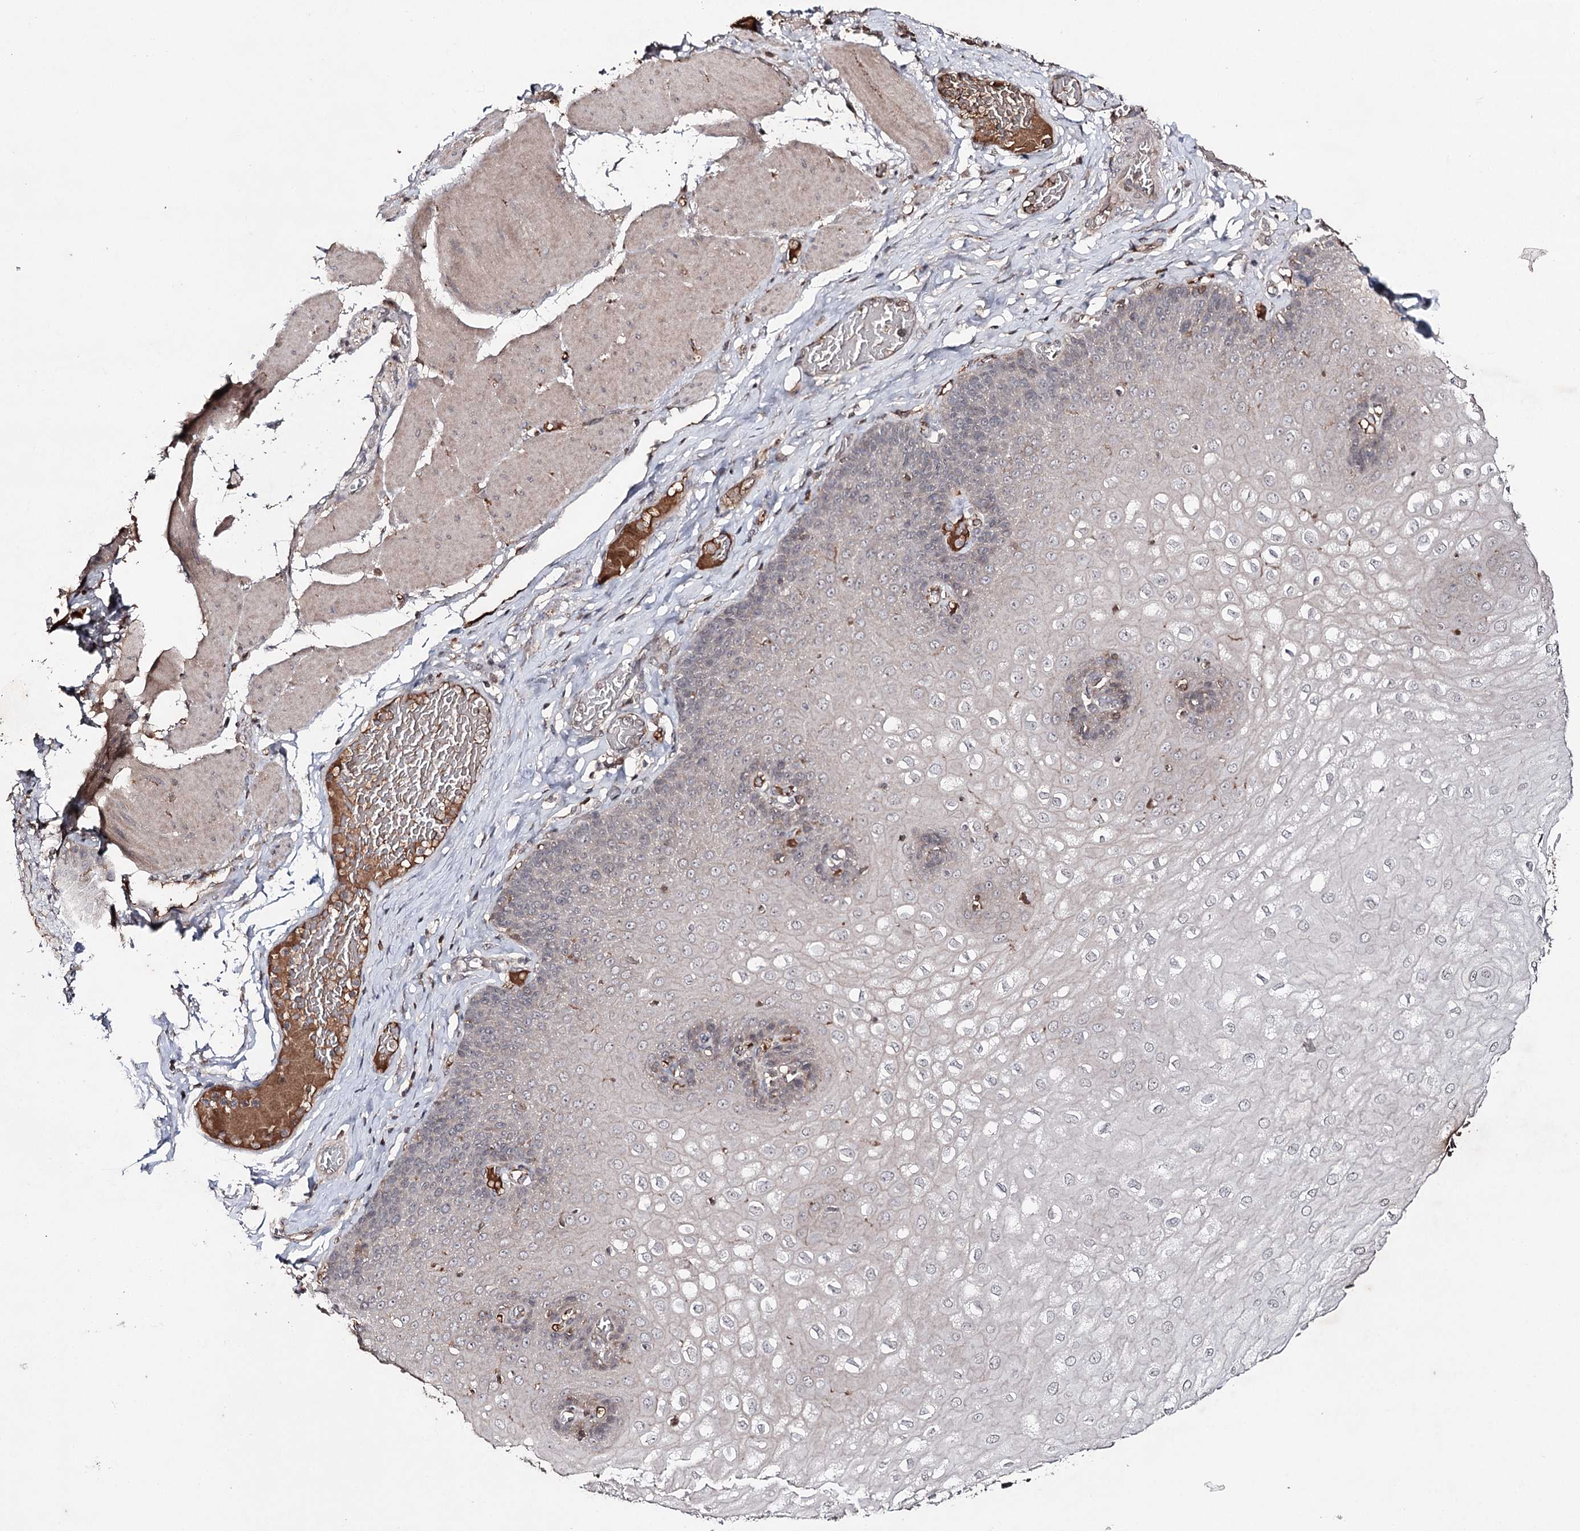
{"staining": {"intensity": "negative", "quantity": "none", "location": "none"}, "tissue": "esophagus", "cell_type": "Squamous epithelial cells", "image_type": "normal", "snomed": [{"axis": "morphology", "description": "Normal tissue, NOS"}, {"axis": "topography", "description": "Esophagus"}], "caption": "Normal esophagus was stained to show a protein in brown. There is no significant positivity in squamous epithelial cells. The staining is performed using DAB brown chromogen with nuclei counter-stained in using hematoxylin.", "gene": "SYNGR3", "patient": {"sex": "male", "age": 60}}